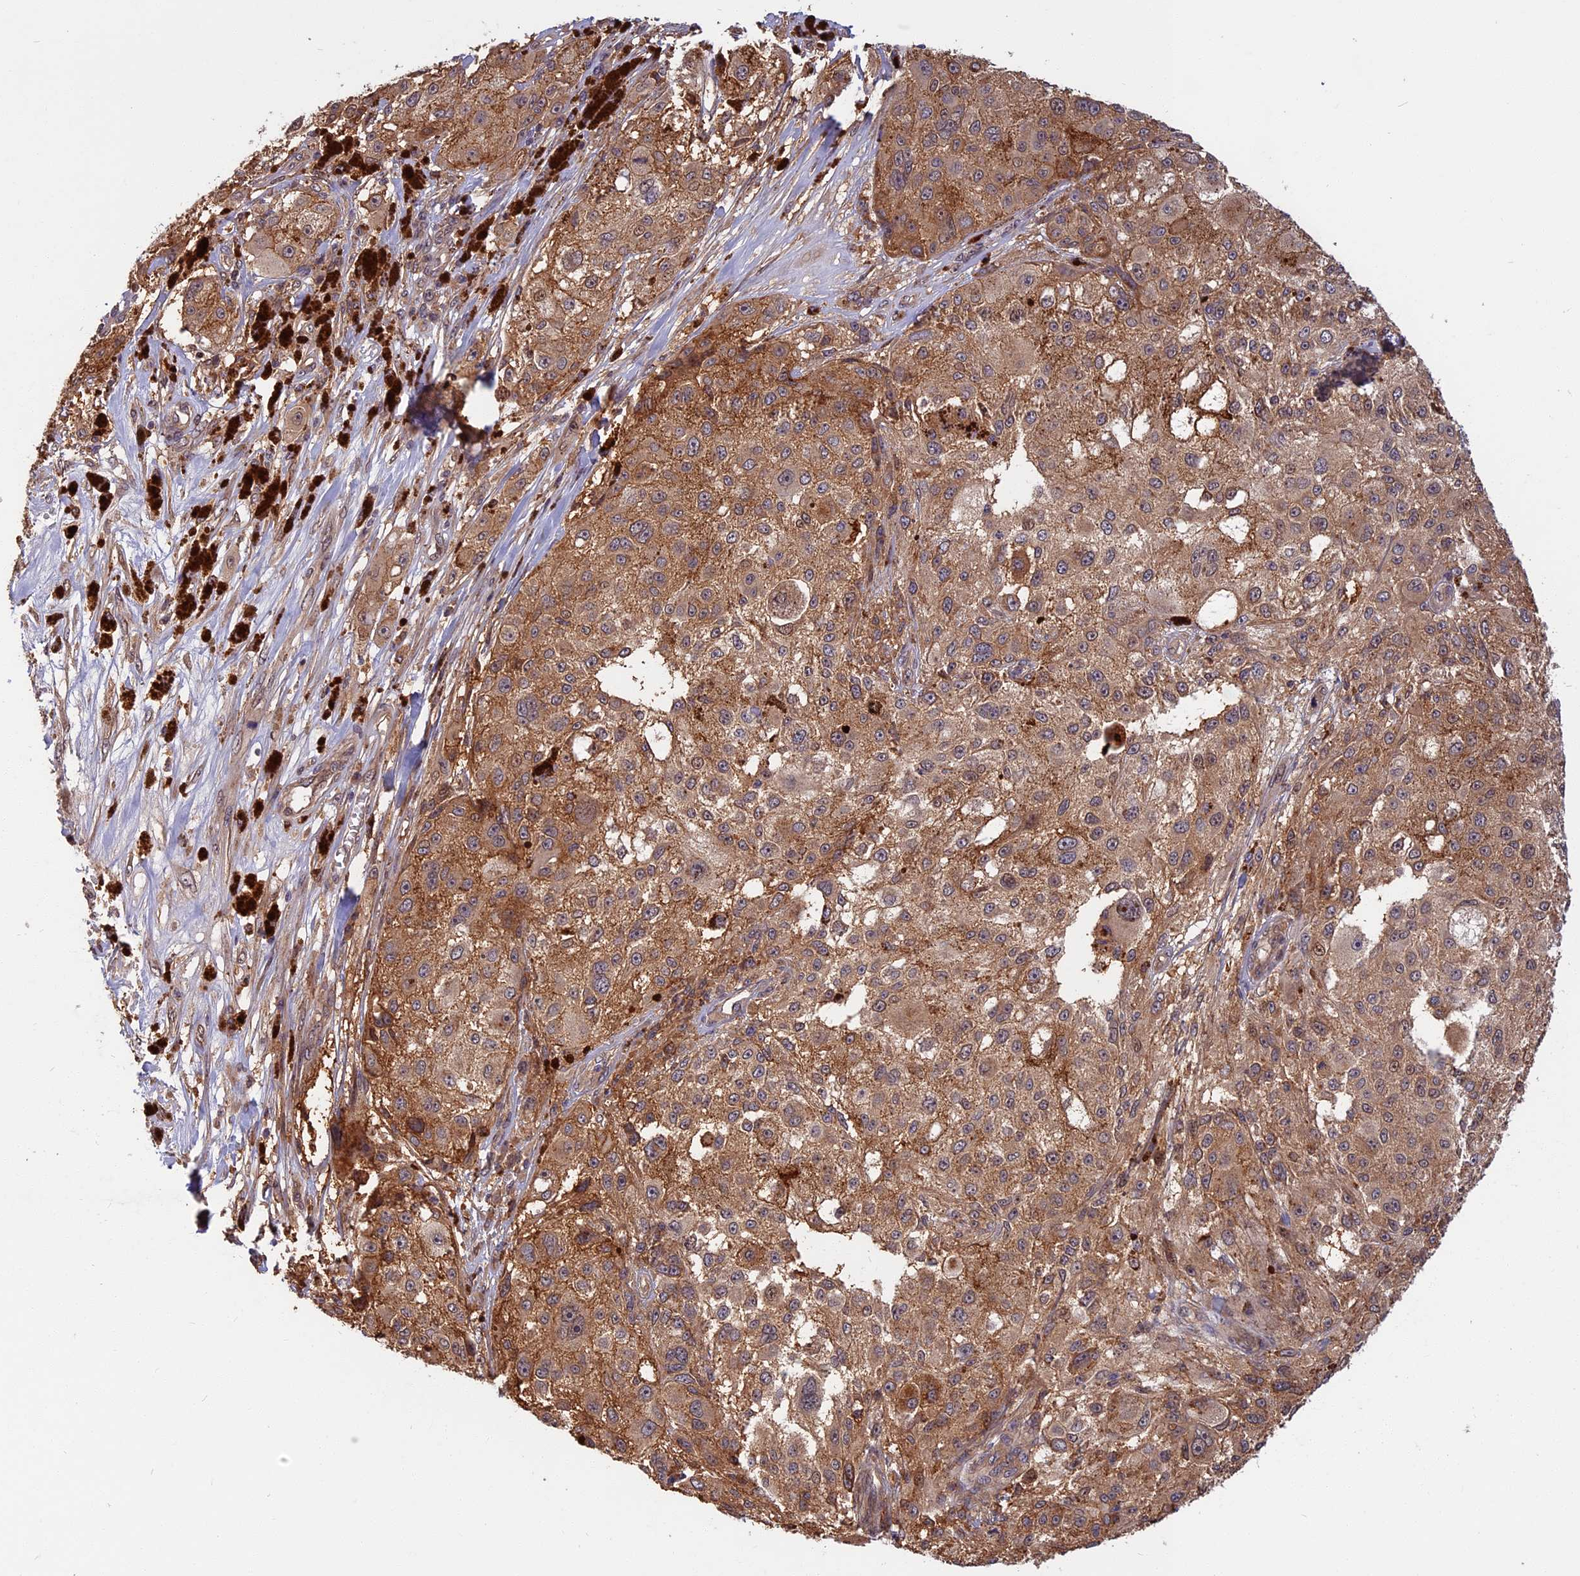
{"staining": {"intensity": "moderate", "quantity": ">75%", "location": "cytoplasmic/membranous"}, "tissue": "melanoma", "cell_type": "Tumor cells", "image_type": "cancer", "snomed": [{"axis": "morphology", "description": "Necrosis, NOS"}, {"axis": "morphology", "description": "Malignant melanoma, NOS"}, {"axis": "topography", "description": "Skin"}], "caption": "An image showing moderate cytoplasmic/membranous positivity in about >75% of tumor cells in malignant melanoma, as visualized by brown immunohistochemical staining.", "gene": "SPG11", "patient": {"sex": "female", "age": 87}}